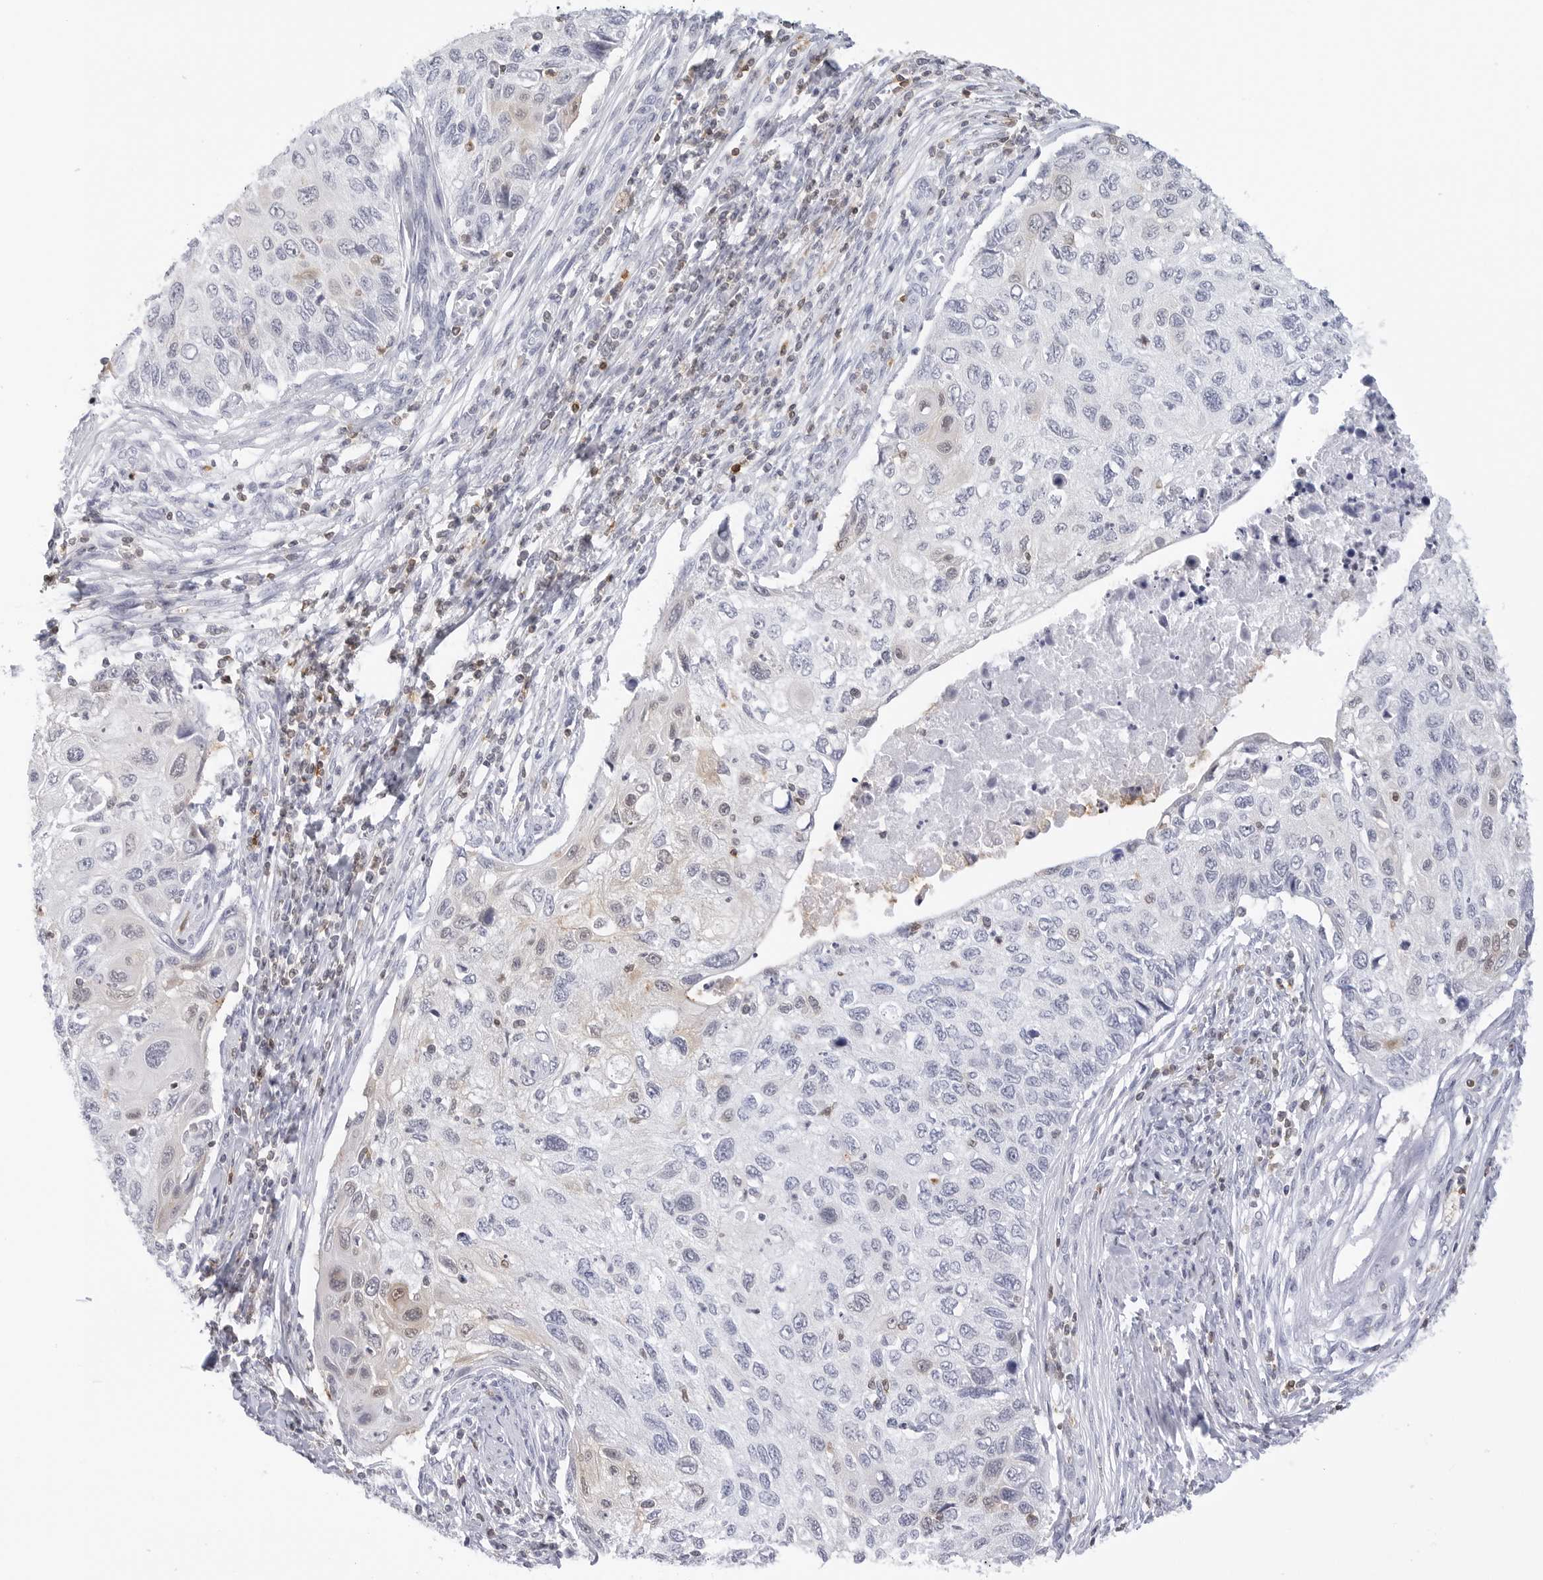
{"staining": {"intensity": "negative", "quantity": "none", "location": "none"}, "tissue": "cervical cancer", "cell_type": "Tumor cells", "image_type": "cancer", "snomed": [{"axis": "morphology", "description": "Squamous cell carcinoma, NOS"}, {"axis": "topography", "description": "Cervix"}], "caption": "A high-resolution micrograph shows immunohistochemistry (IHC) staining of cervical cancer (squamous cell carcinoma), which demonstrates no significant expression in tumor cells.", "gene": "SLC9A3R1", "patient": {"sex": "female", "age": 70}}